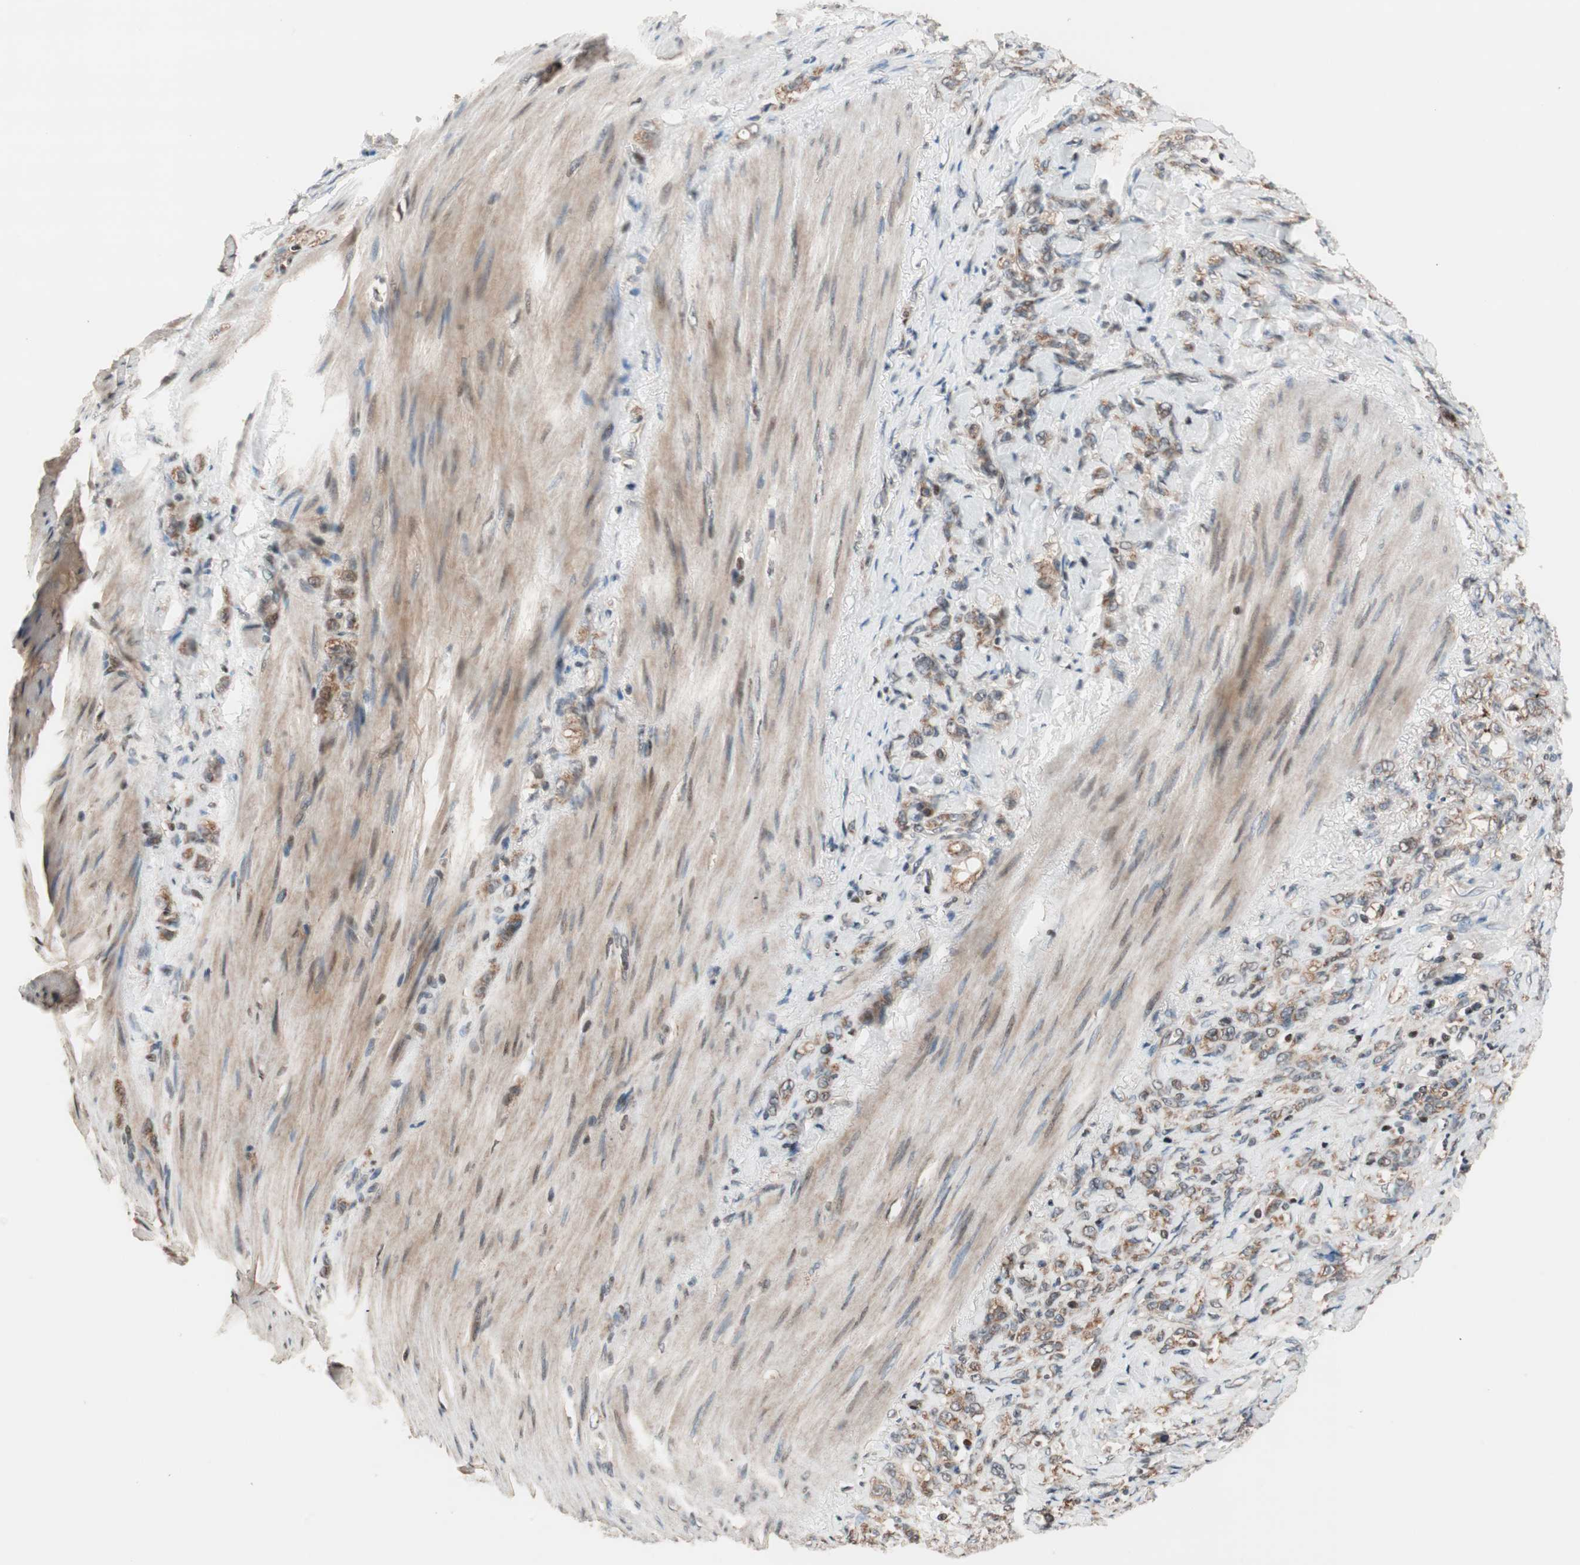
{"staining": {"intensity": "moderate", "quantity": ">75%", "location": "cytoplasmic/membranous"}, "tissue": "stomach cancer", "cell_type": "Tumor cells", "image_type": "cancer", "snomed": [{"axis": "morphology", "description": "Adenocarcinoma, NOS"}, {"axis": "topography", "description": "Stomach"}], "caption": "Human stomach cancer (adenocarcinoma) stained with a protein marker displays moderate staining in tumor cells.", "gene": "HECW1", "patient": {"sex": "male", "age": 82}}